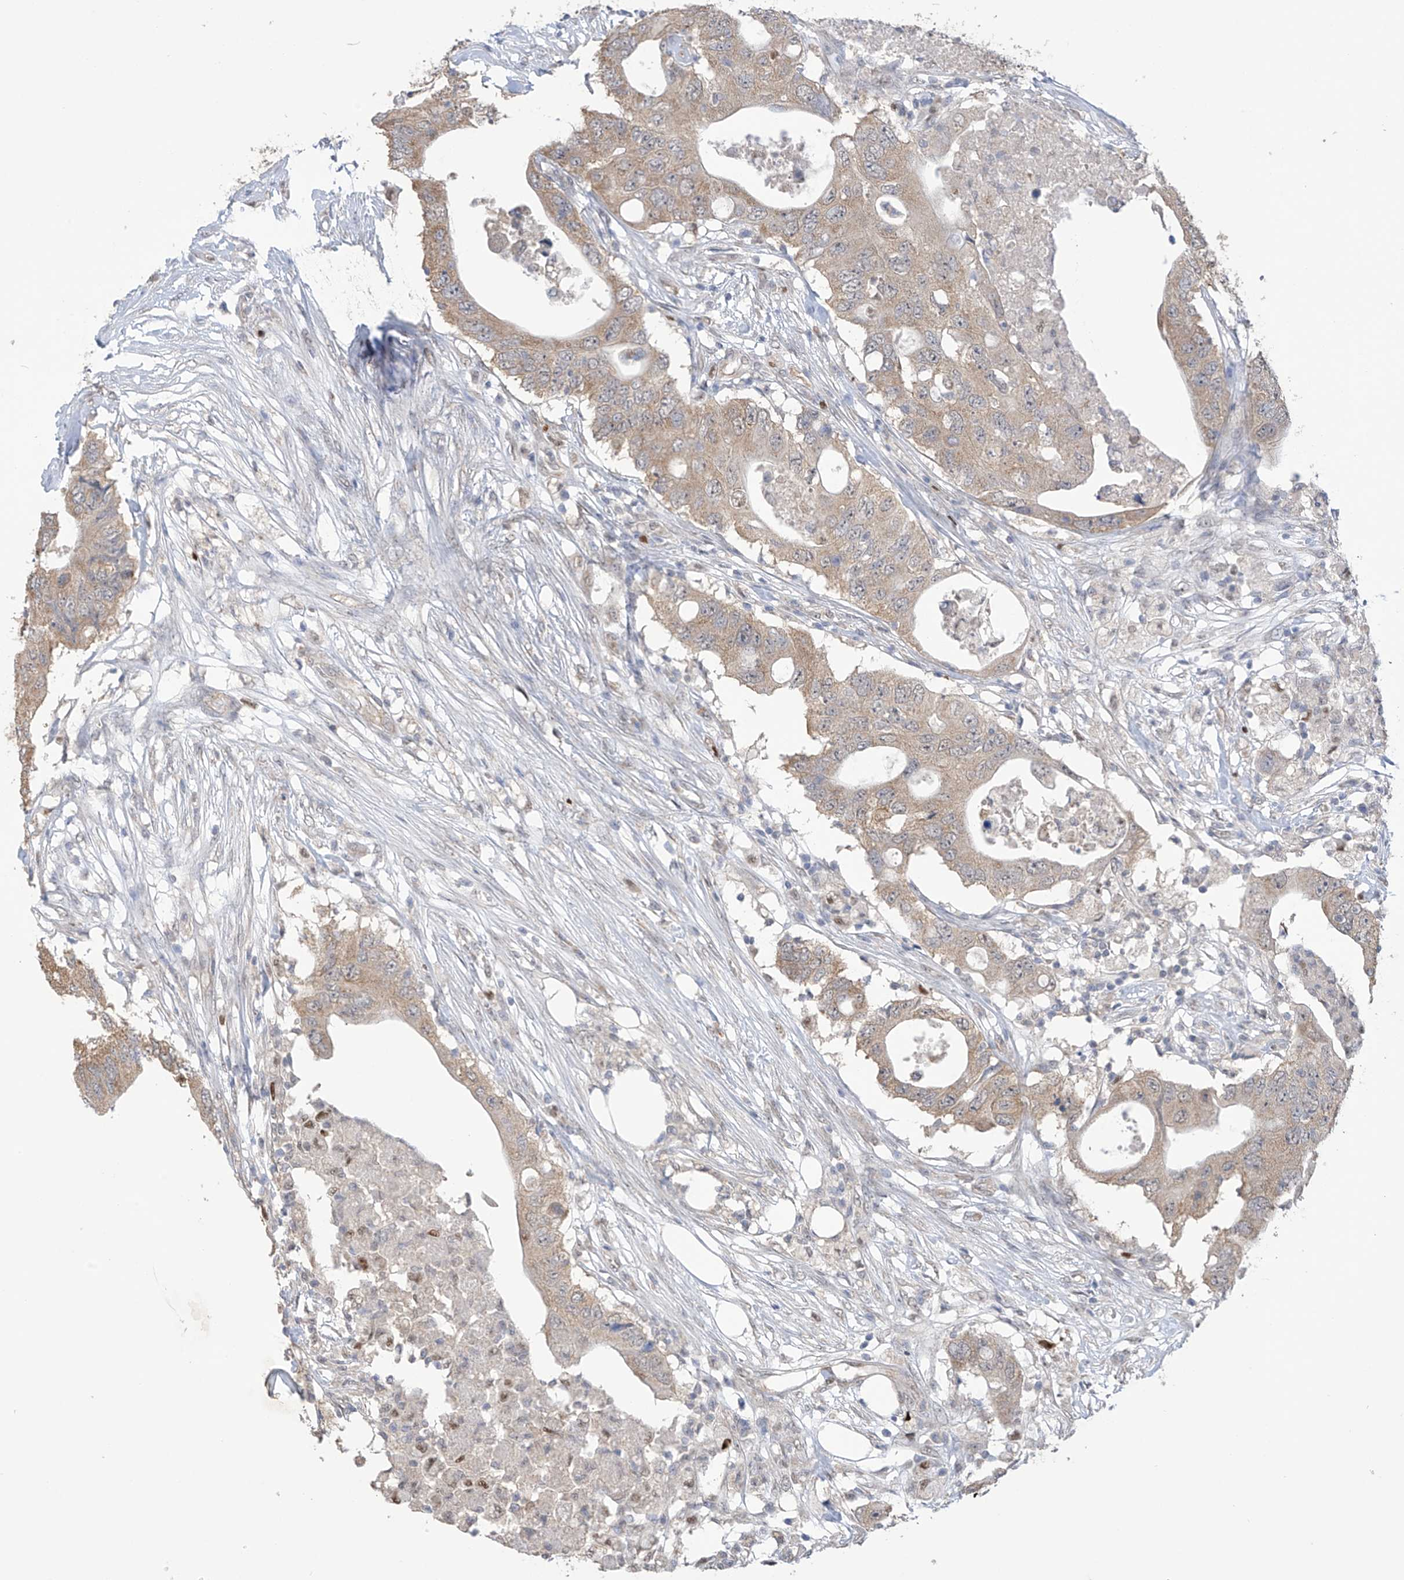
{"staining": {"intensity": "moderate", "quantity": ">75%", "location": "cytoplasmic/membranous"}, "tissue": "colorectal cancer", "cell_type": "Tumor cells", "image_type": "cancer", "snomed": [{"axis": "morphology", "description": "Adenocarcinoma, NOS"}, {"axis": "topography", "description": "Colon"}], "caption": "There is medium levels of moderate cytoplasmic/membranous staining in tumor cells of adenocarcinoma (colorectal), as demonstrated by immunohistochemical staining (brown color).", "gene": "KIAA1522", "patient": {"sex": "male", "age": 71}}